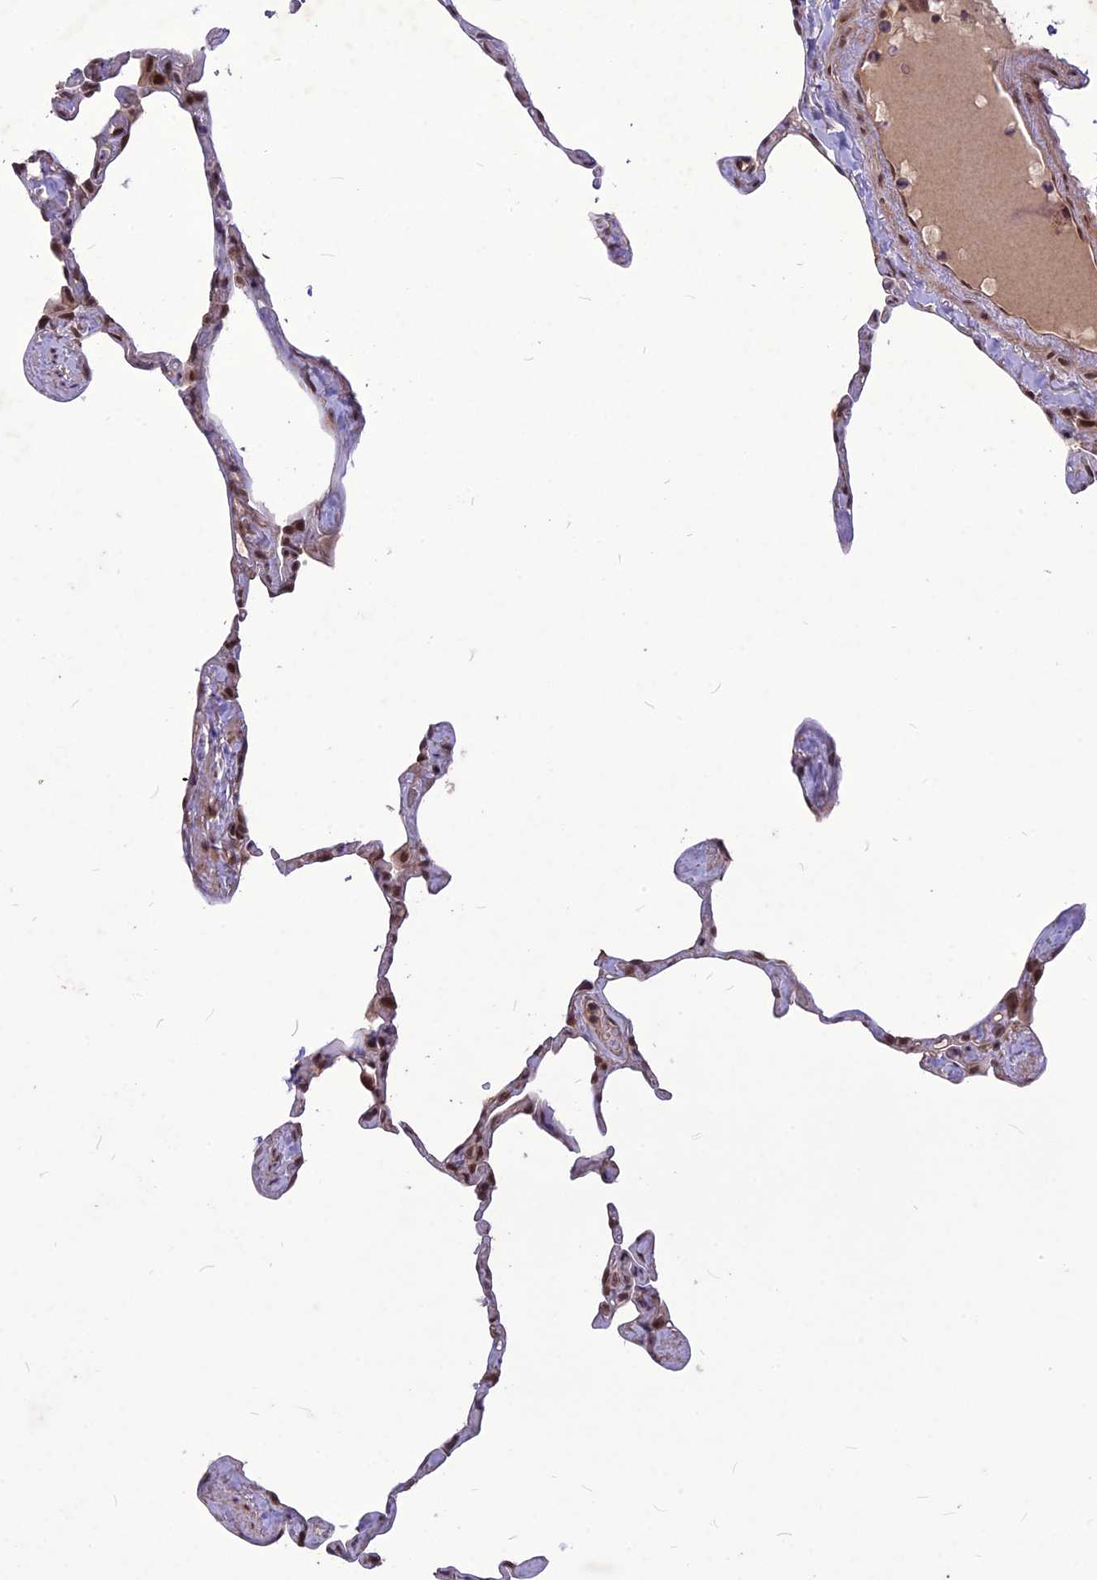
{"staining": {"intensity": "moderate", "quantity": "<25%", "location": "nuclear"}, "tissue": "lung", "cell_type": "Alveolar cells", "image_type": "normal", "snomed": [{"axis": "morphology", "description": "Normal tissue, NOS"}, {"axis": "topography", "description": "Lung"}], "caption": "Immunohistochemical staining of unremarkable lung exhibits <25% levels of moderate nuclear protein positivity in approximately <25% of alveolar cells. (Stains: DAB (3,3'-diaminobenzidine) in brown, nuclei in blue, Microscopy: brightfield microscopy at high magnification).", "gene": "DIS3", "patient": {"sex": "male", "age": 65}}